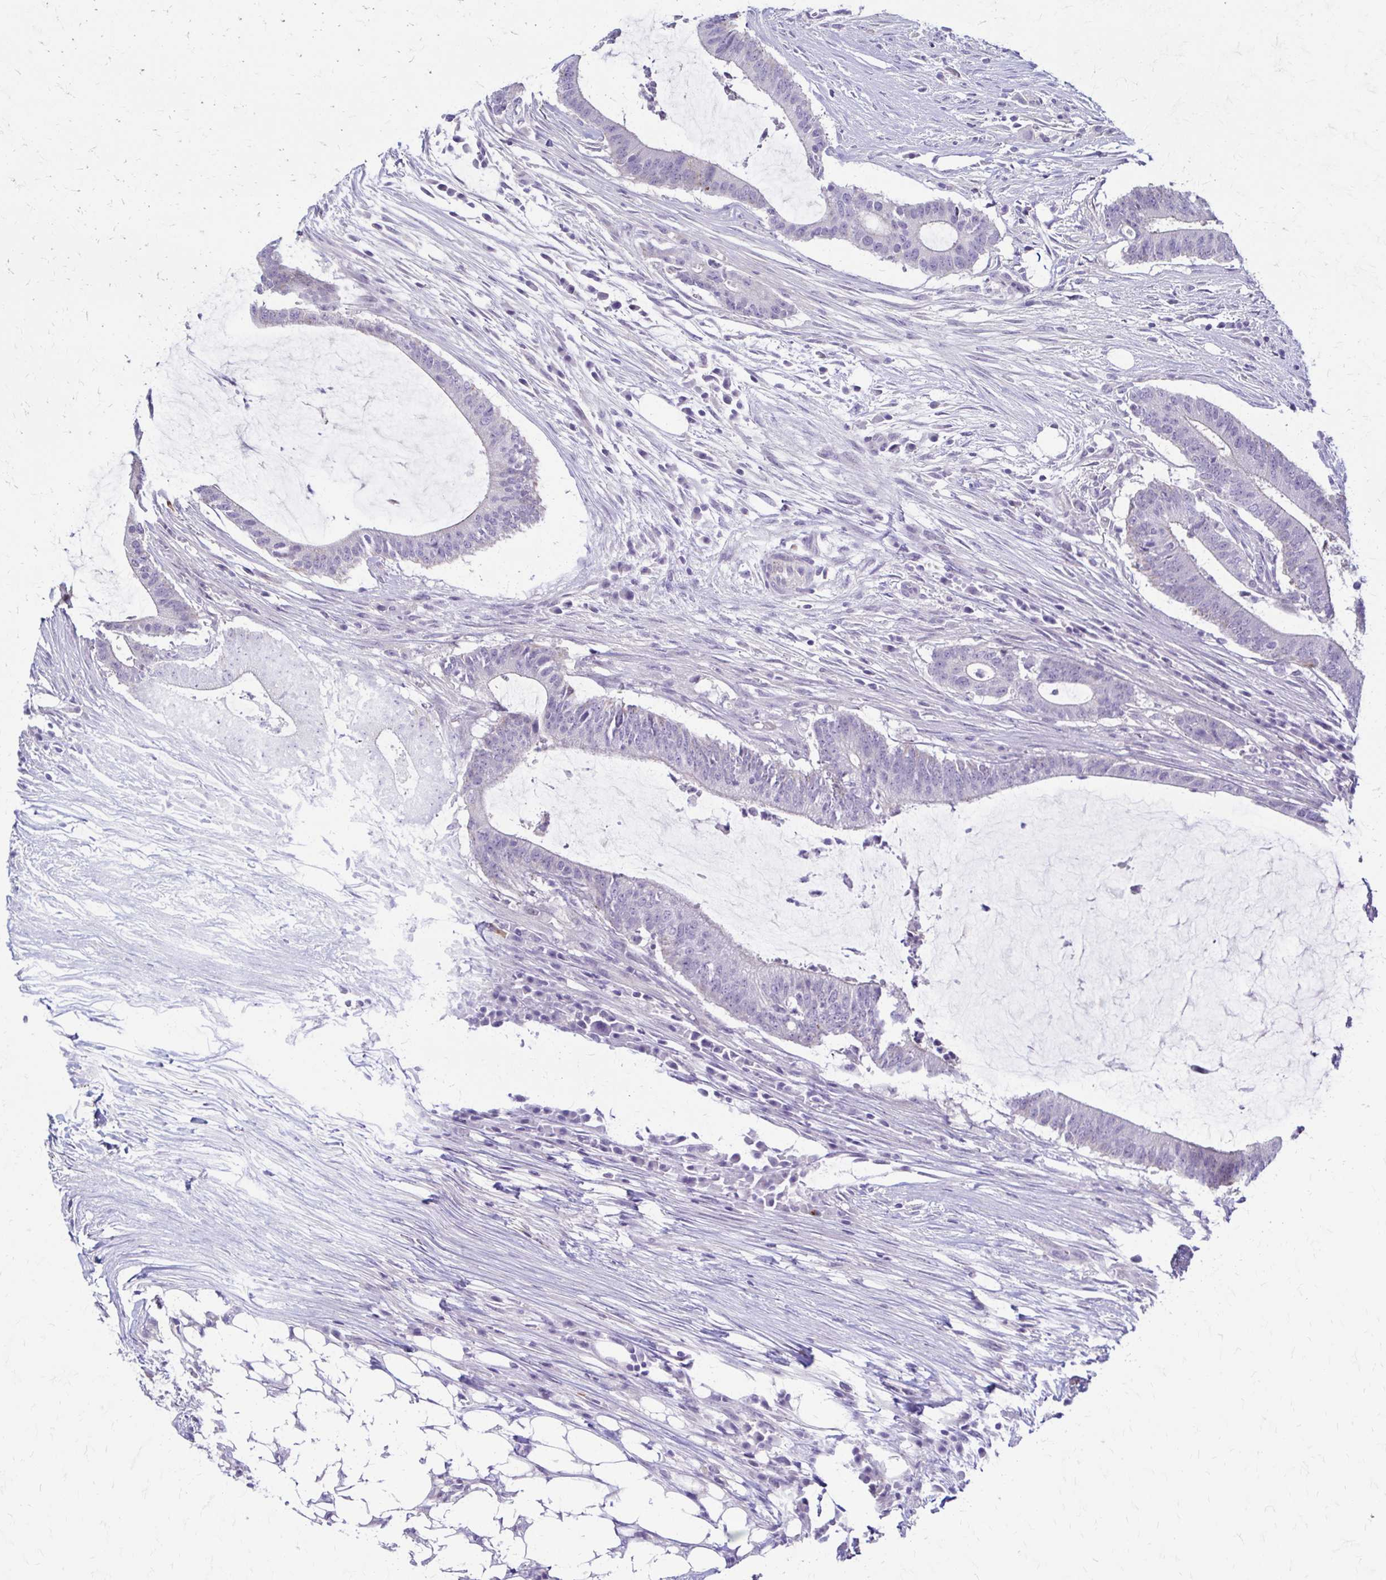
{"staining": {"intensity": "negative", "quantity": "none", "location": "none"}, "tissue": "colorectal cancer", "cell_type": "Tumor cells", "image_type": "cancer", "snomed": [{"axis": "morphology", "description": "Adenocarcinoma, NOS"}, {"axis": "topography", "description": "Colon"}], "caption": "Tumor cells are negative for protein expression in human colorectal adenocarcinoma. (Stains: DAB immunohistochemistry with hematoxylin counter stain, Microscopy: brightfield microscopy at high magnification).", "gene": "RHOBTB2", "patient": {"sex": "female", "age": 43}}